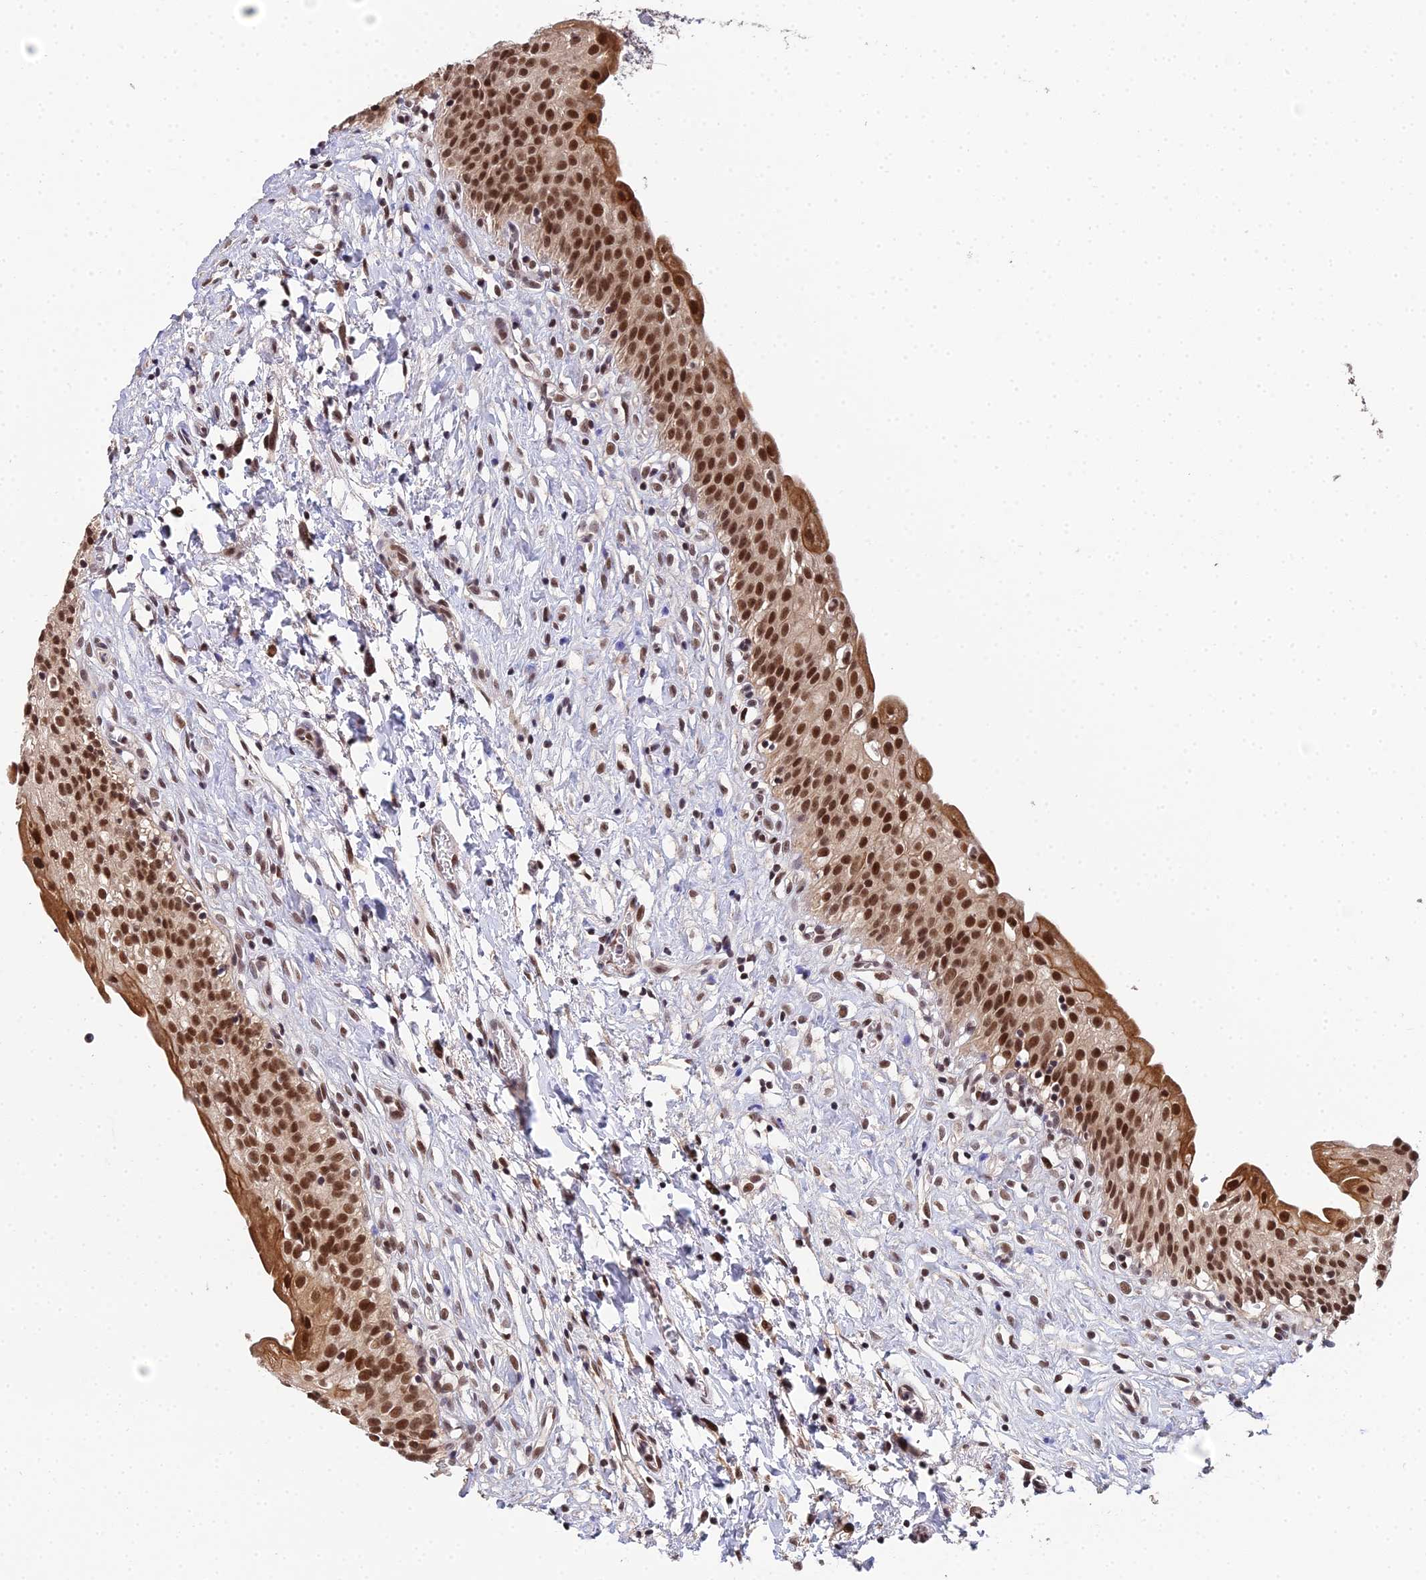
{"staining": {"intensity": "moderate", "quantity": ">75%", "location": "cytoplasmic/membranous,nuclear"}, "tissue": "urinary bladder", "cell_type": "Urothelial cells", "image_type": "normal", "snomed": [{"axis": "morphology", "description": "Normal tissue, NOS"}, {"axis": "topography", "description": "Urinary bladder"}], "caption": "DAB immunohistochemical staining of benign urinary bladder demonstrates moderate cytoplasmic/membranous,nuclear protein positivity in about >75% of urothelial cells.", "gene": "BIVM", "patient": {"sex": "male", "age": 51}}